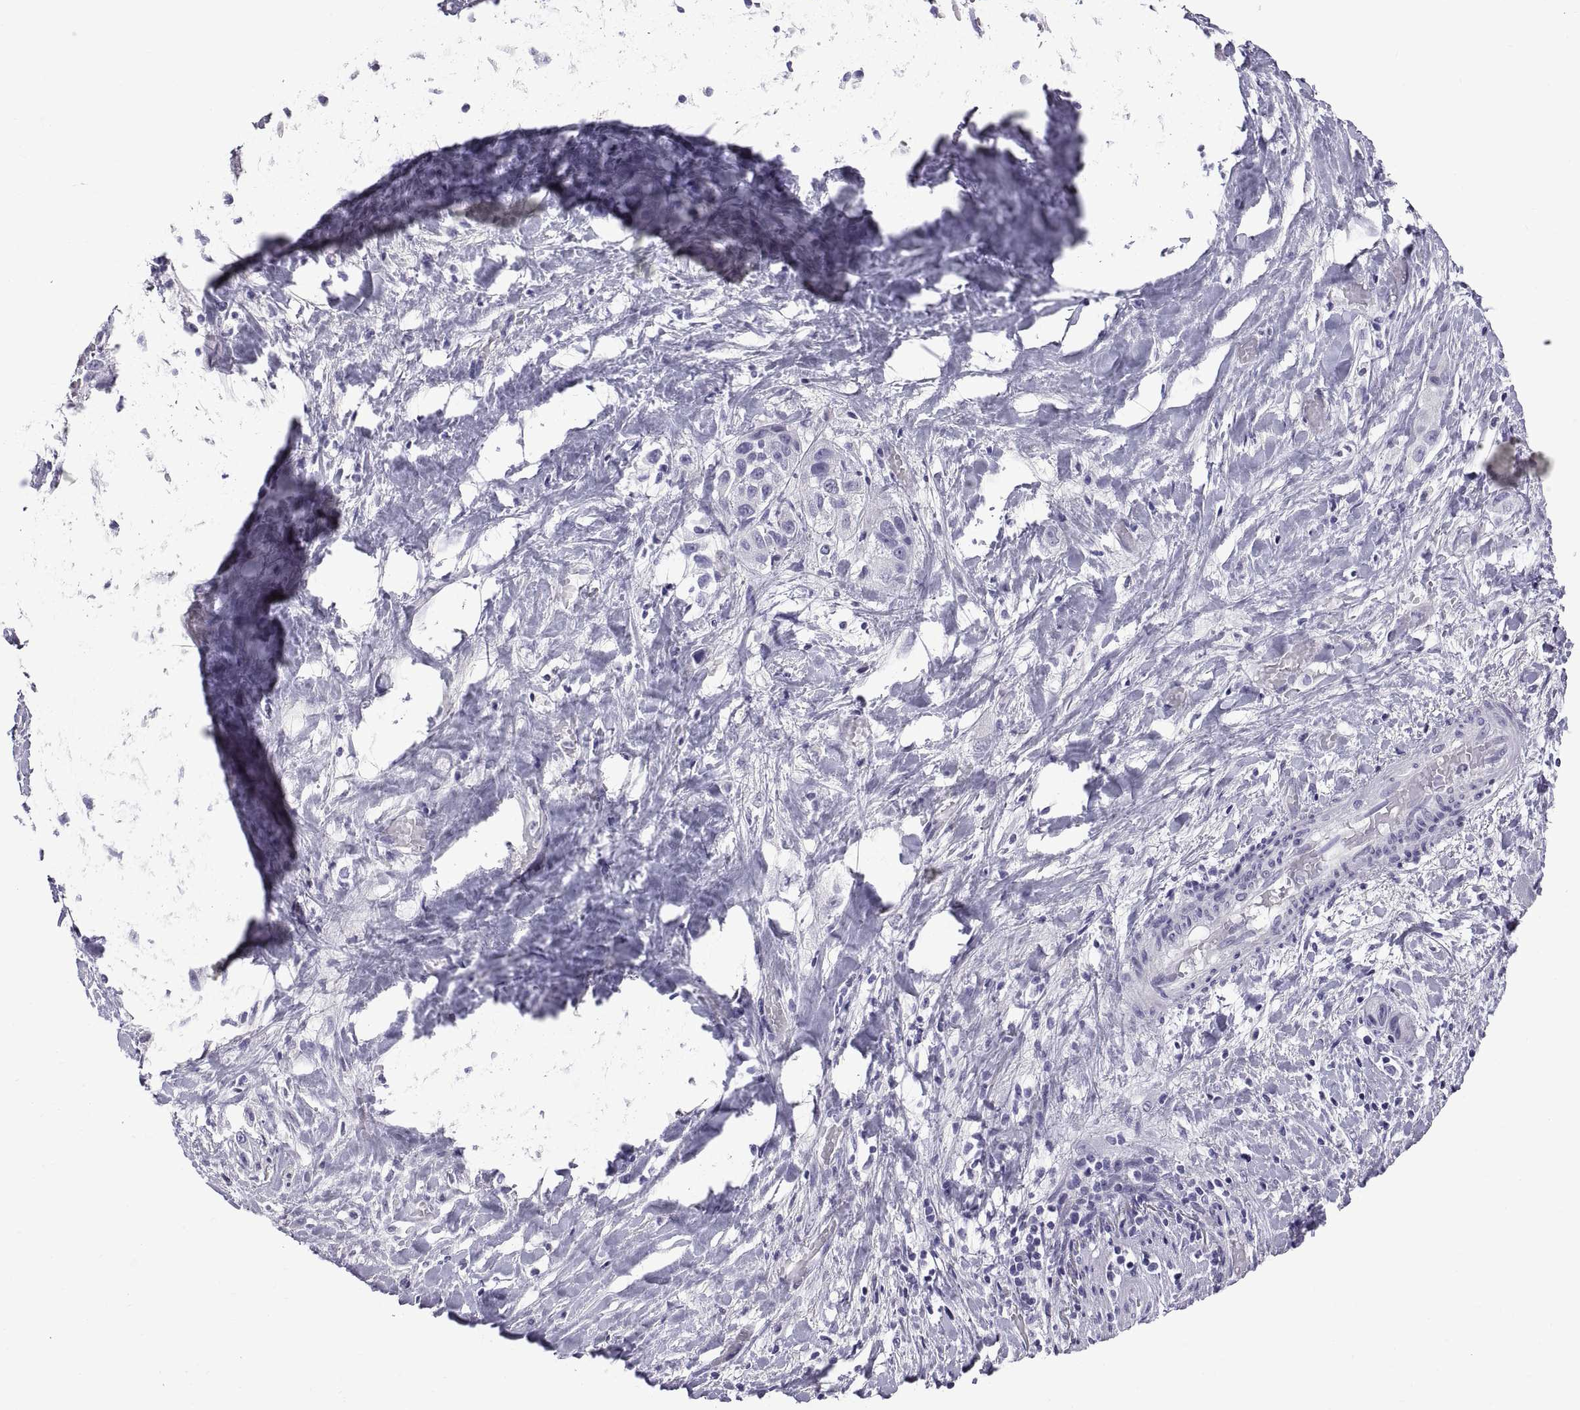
{"staining": {"intensity": "negative", "quantity": "none", "location": "none"}, "tissue": "liver cancer", "cell_type": "Tumor cells", "image_type": "cancer", "snomed": [{"axis": "morphology", "description": "Cholangiocarcinoma"}, {"axis": "topography", "description": "Liver"}], "caption": "This is a image of immunohistochemistry (IHC) staining of liver cholangiocarcinoma, which shows no staining in tumor cells.", "gene": "SPDYE1", "patient": {"sex": "female", "age": 52}}